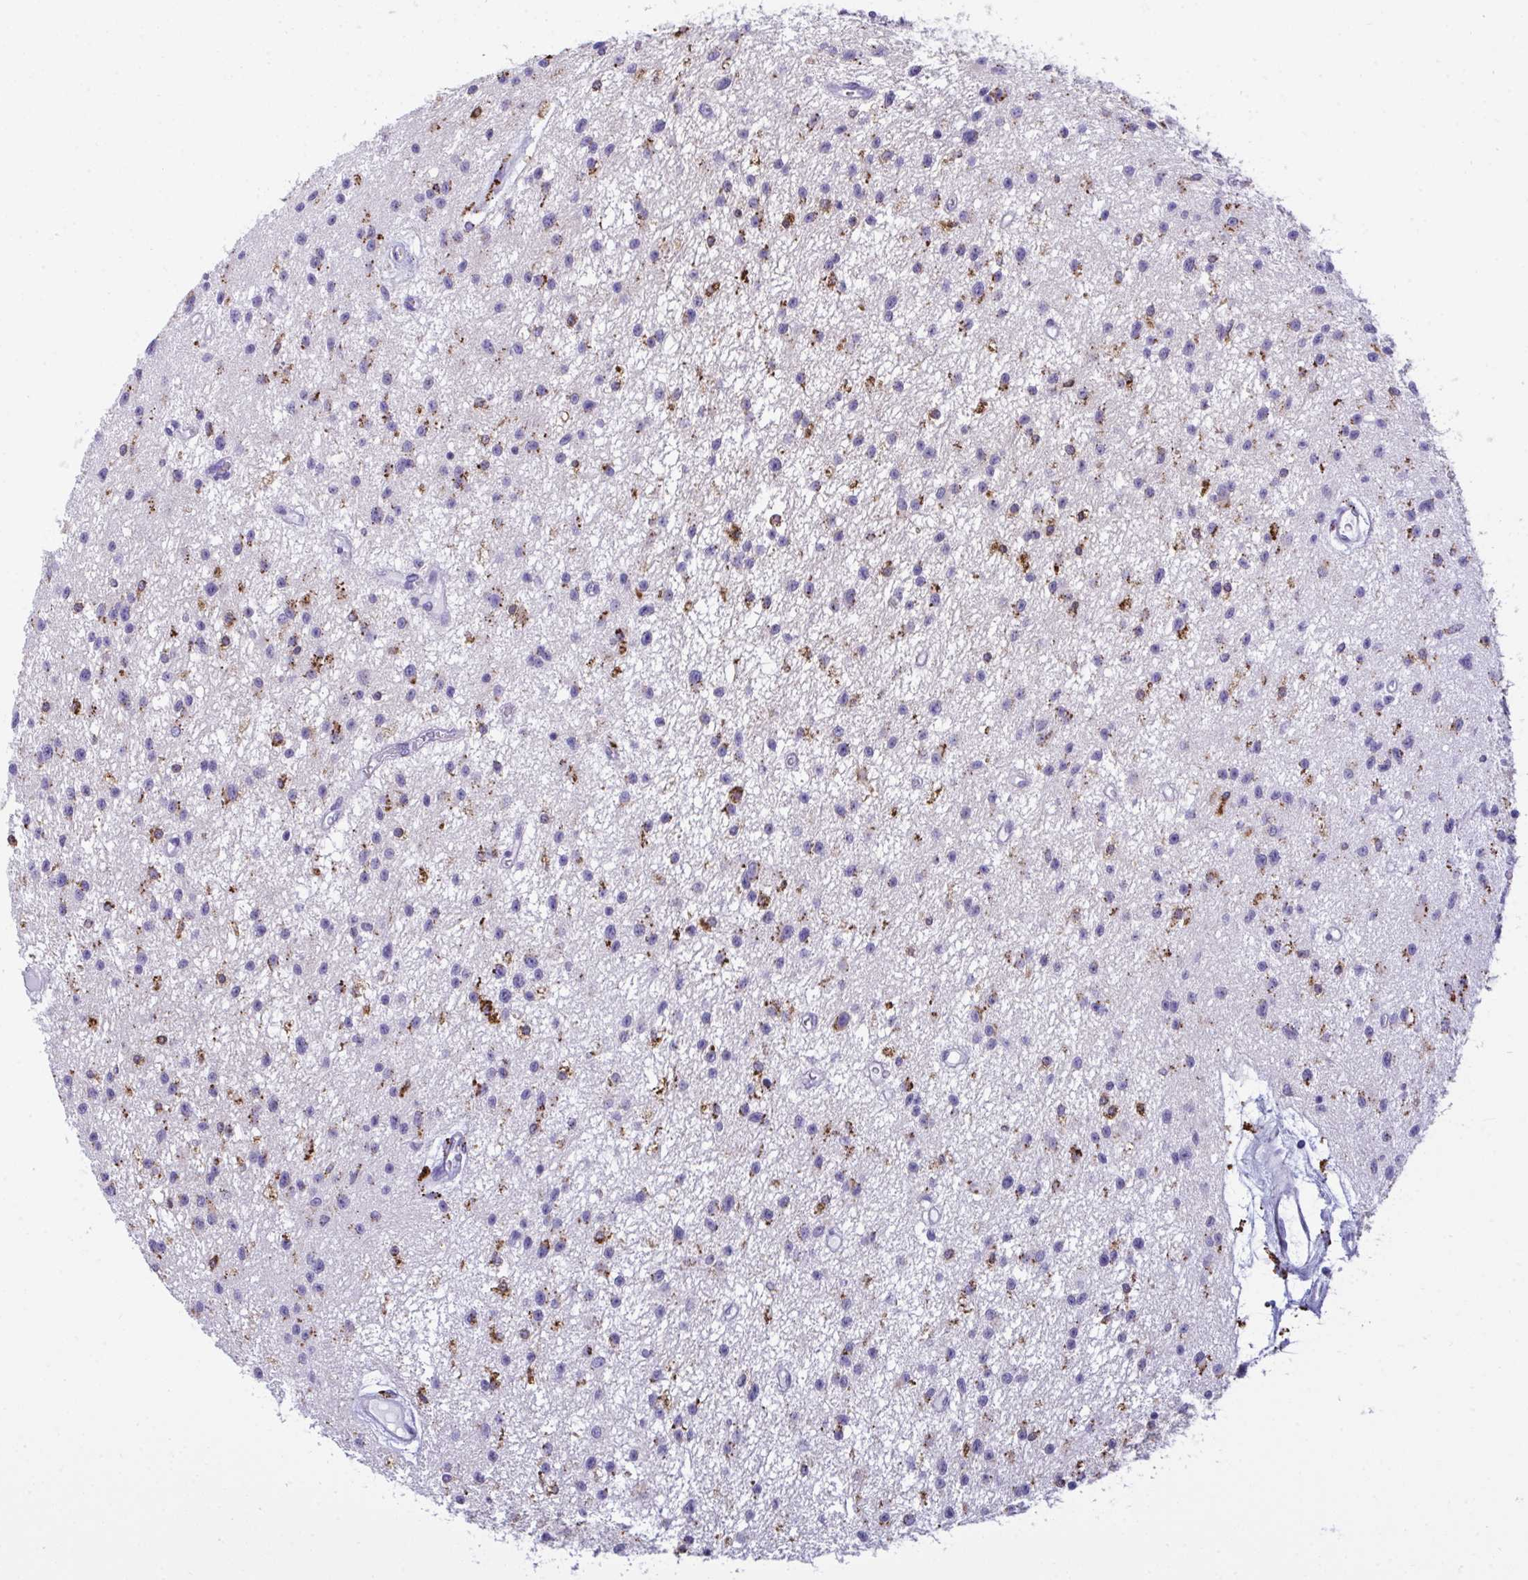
{"staining": {"intensity": "moderate", "quantity": "<25%", "location": "cytoplasmic/membranous"}, "tissue": "glioma", "cell_type": "Tumor cells", "image_type": "cancer", "snomed": [{"axis": "morphology", "description": "Glioma, malignant, Low grade"}, {"axis": "topography", "description": "Brain"}], "caption": "Malignant low-grade glioma stained with a protein marker exhibits moderate staining in tumor cells.", "gene": "CPVL", "patient": {"sex": "male", "age": 43}}